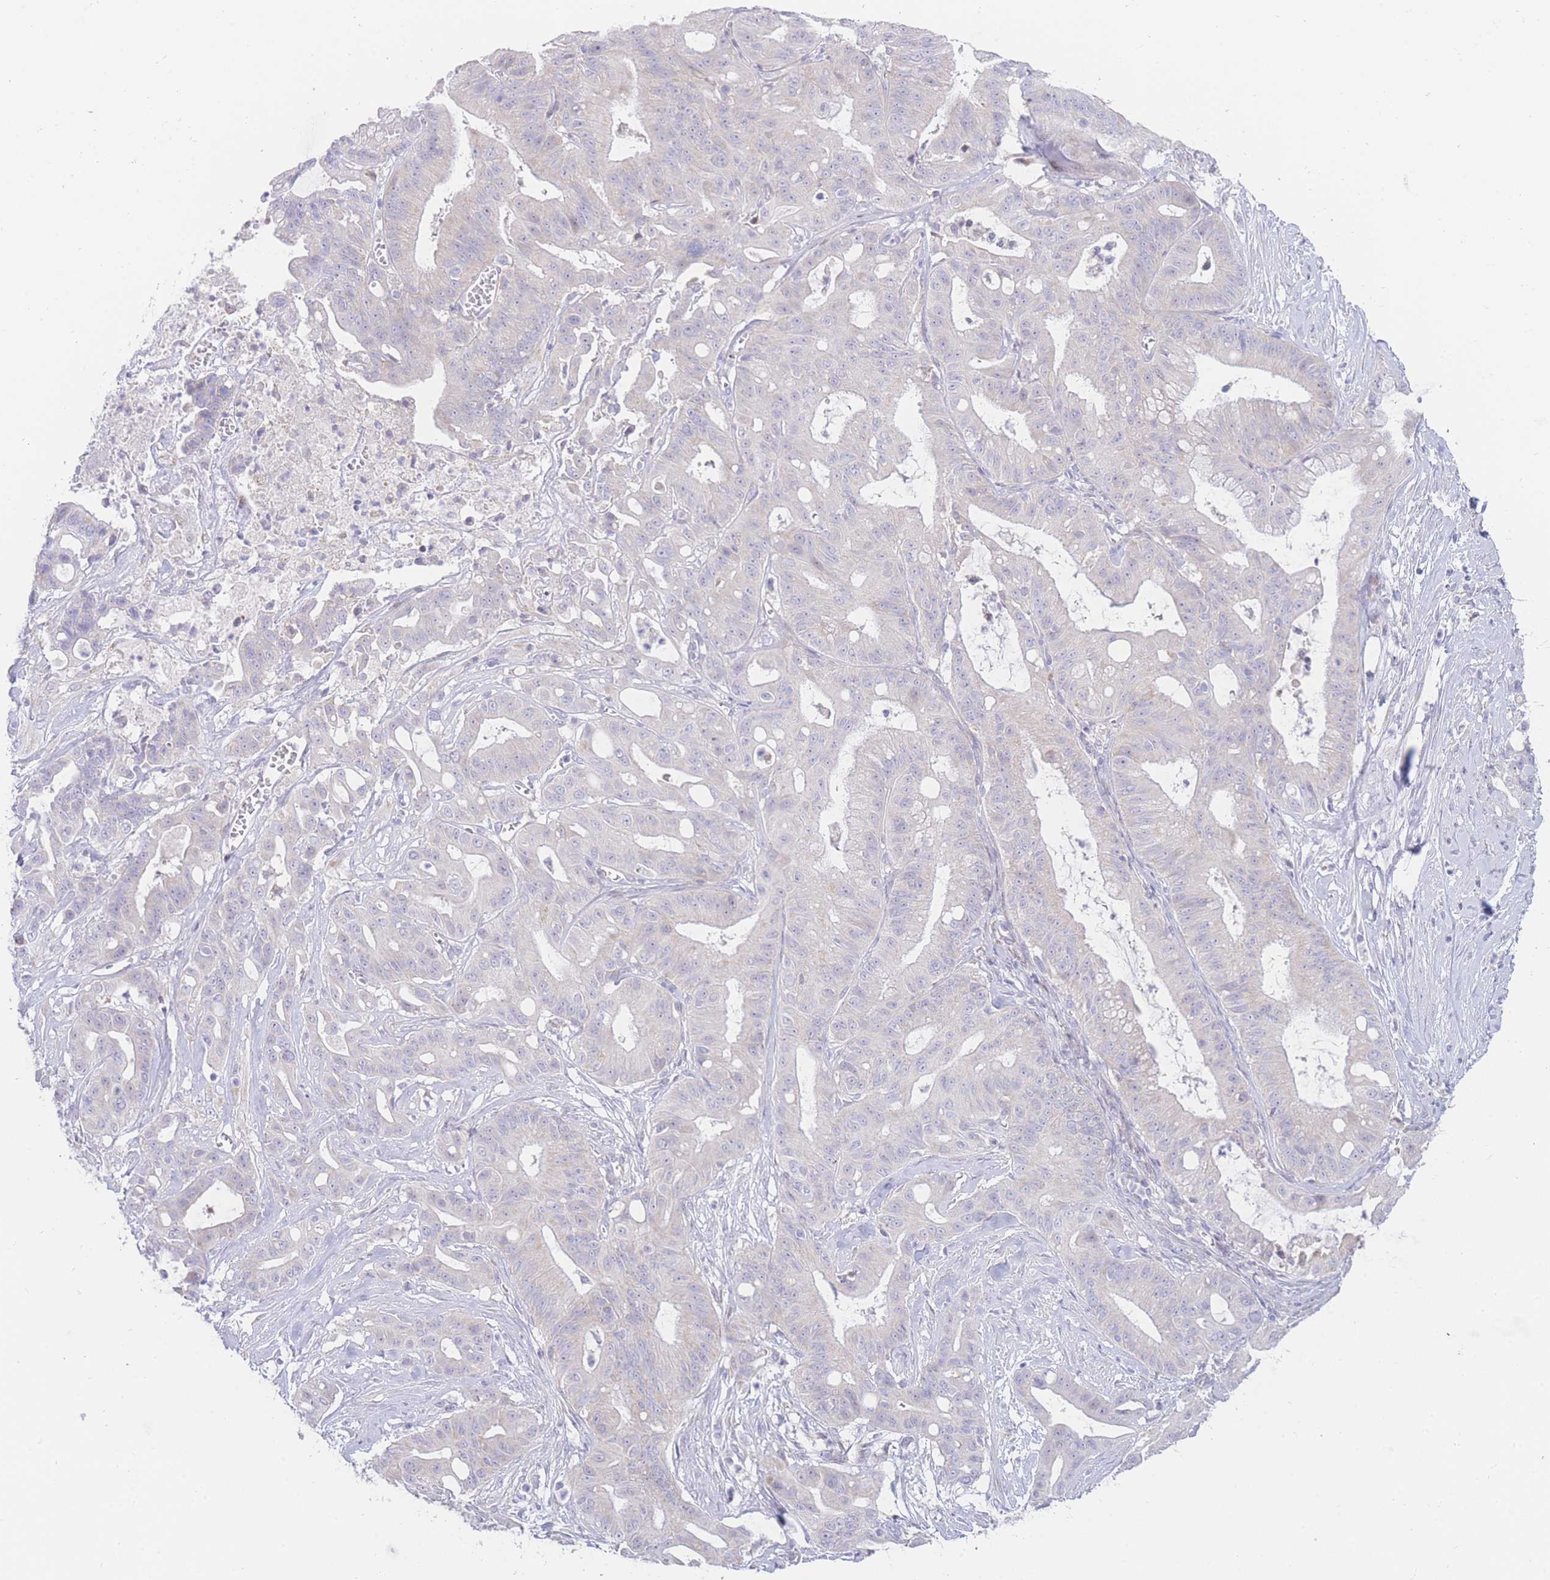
{"staining": {"intensity": "negative", "quantity": "none", "location": "none"}, "tissue": "ovarian cancer", "cell_type": "Tumor cells", "image_type": "cancer", "snomed": [{"axis": "morphology", "description": "Cystadenocarcinoma, mucinous, NOS"}, {"axis": "topography", "description": "Ovary"}], "caption": "Photomicrograph shows no significant protein positivity in tumor cells of ovarian cancer (mucinous cystadenocarcinoma).", "gene": "GPAM", "patient": {"sex": "female", "age": 70}}